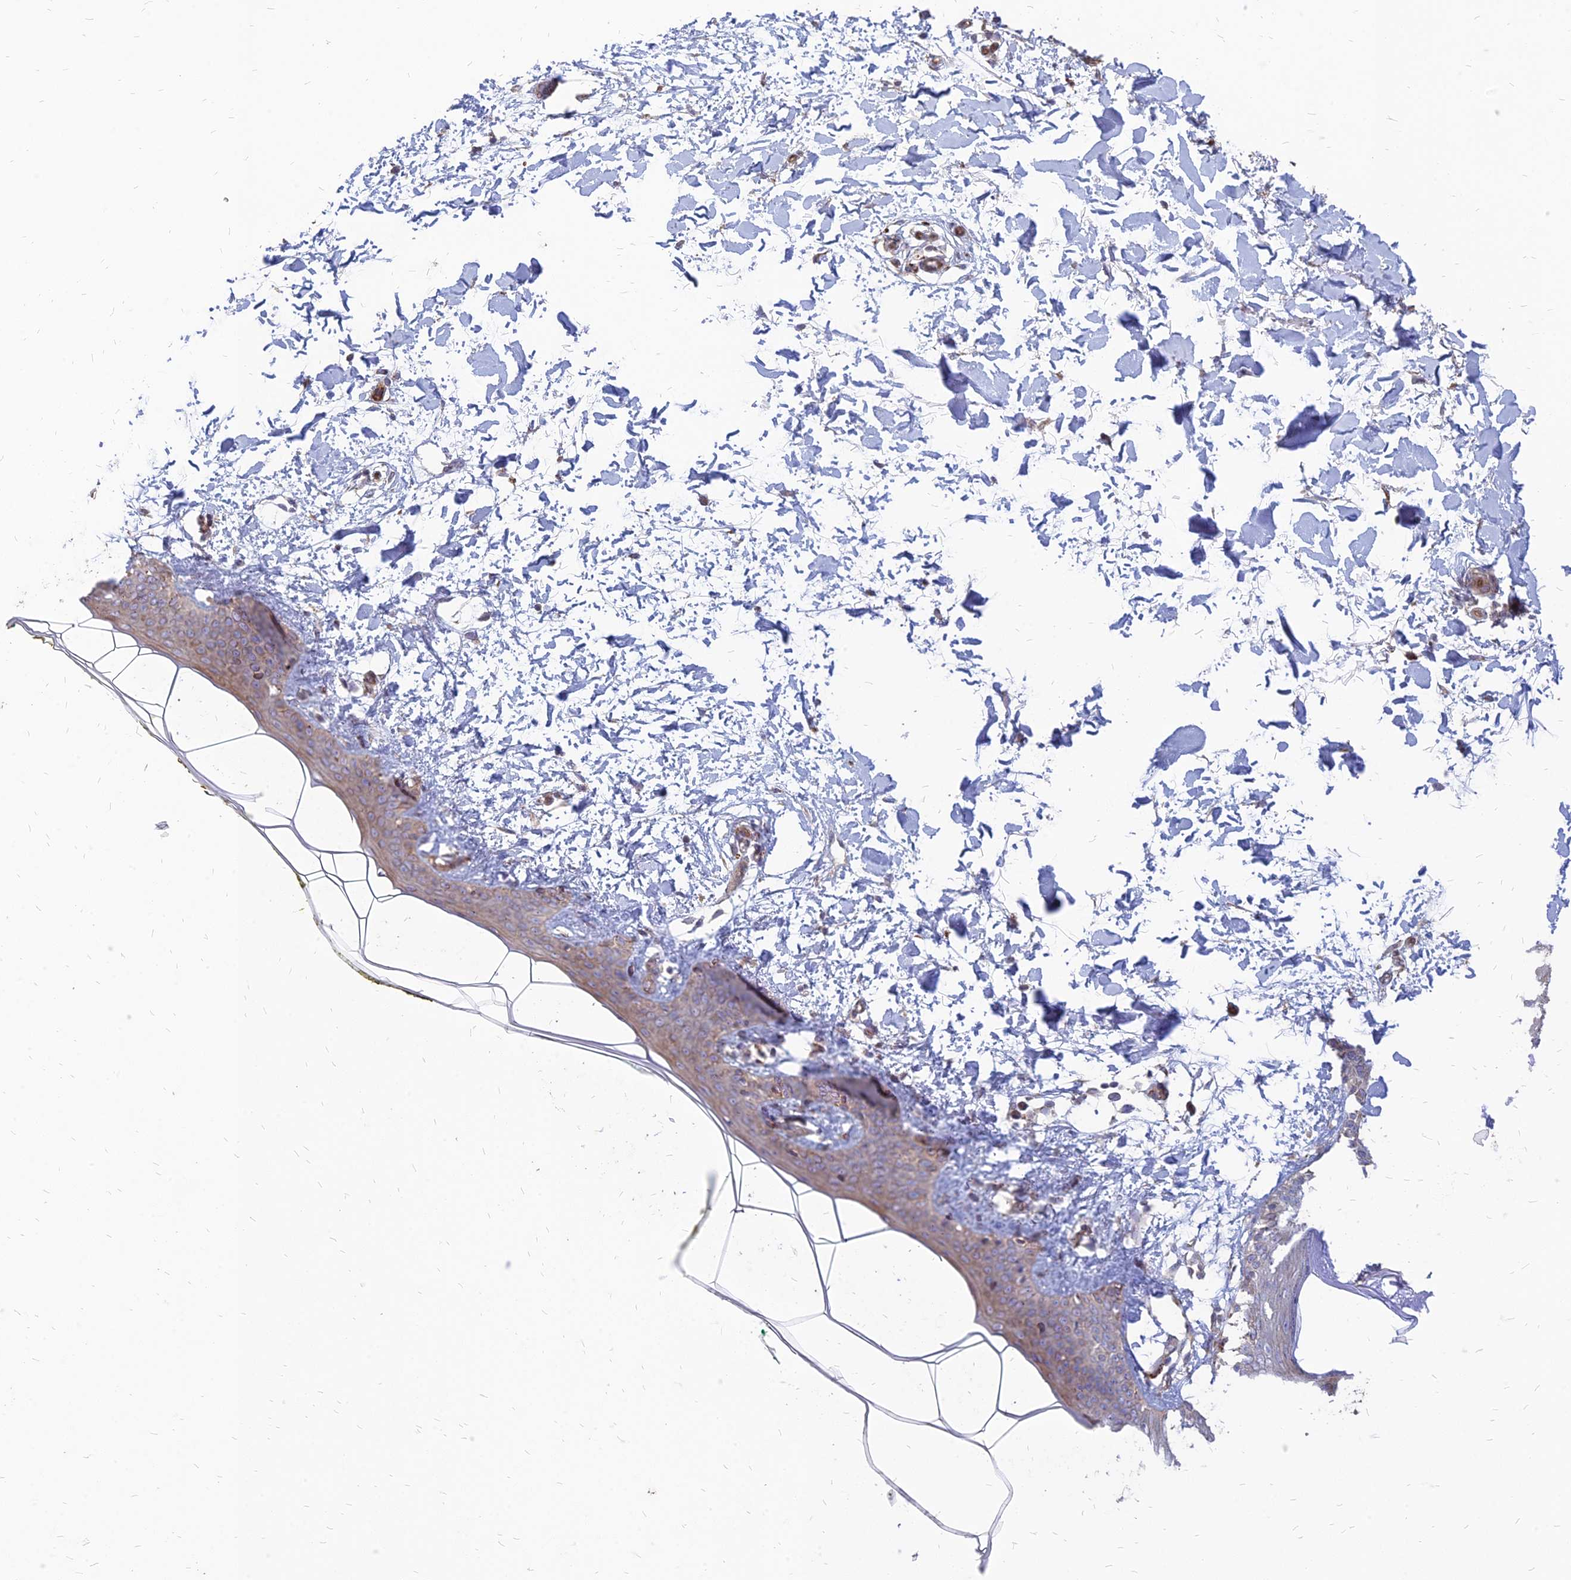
{"staining": {"intensity": "negative", "quantity": "none", "location": "none"}, "tissue": "skin", "cell_type": "Fibroblasts", "image_type": "normal", "snomed": [{"axis": "morphology", "description": "Normal tissue, NOS"}, {"axis": "topography", "description": "Skin"}], "caption": "The image reveals no staining of fibroblasts in normal skin.", "gene": "ST3GAL6", "patient": {"sex": "female", "age": 34}}